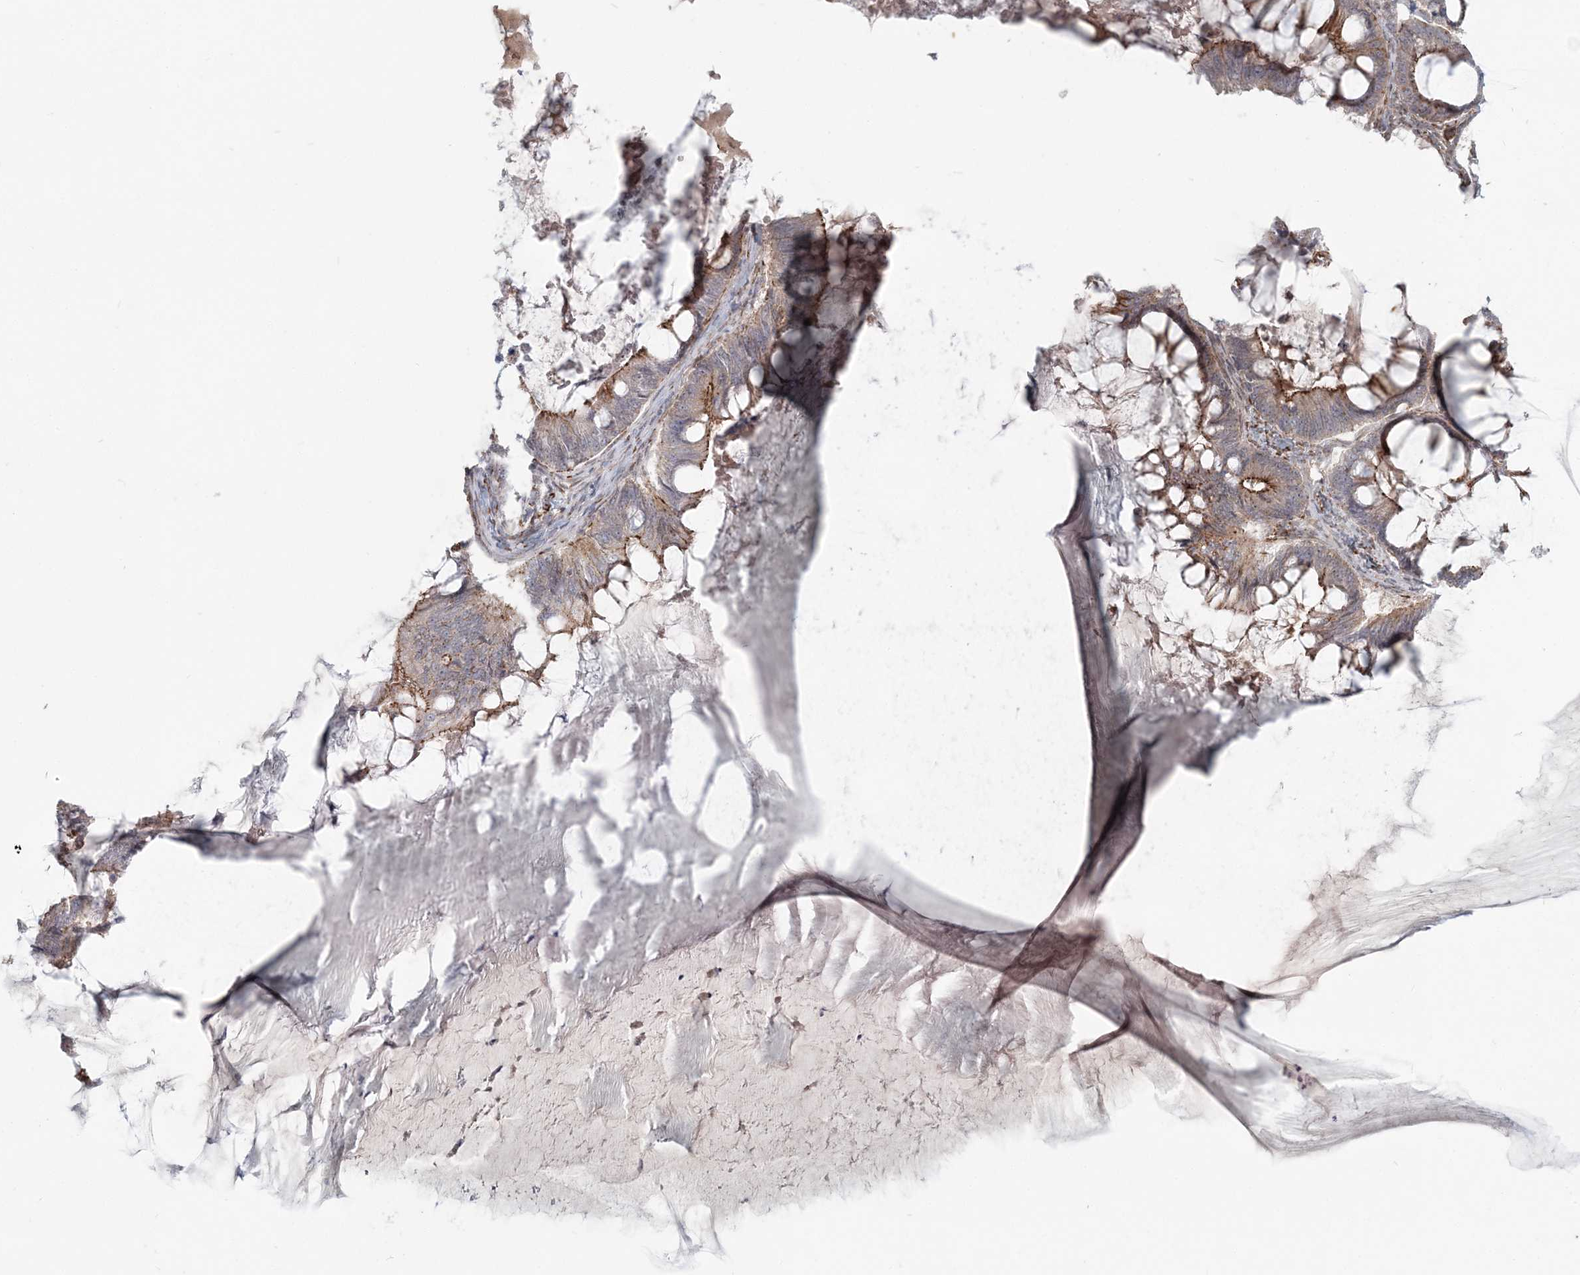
{"staining": {"intensity": "moderate", "quantity": ">75%", "location": "cytoplasmic/membranous"}, "tissue": "ovarian cancer", "cell_type": "Tumor cells", "image_type": "cancer", "snomed": [{"axis": "morphology", "description": "Cystadenocarcinoma, mucinous, NOS"}, {"axis": "topography", "description": "Ovary"}], "caption": "High-power microscopy captured an immunohistochemistry (IHC) photomicrograph of mucinous cystadenocarcinoma (ovarian), revealing moderate cytoplasmic/membranous expression in approximately >75% of tumor cells.", "gene": "SH3PXD2A", "patient": {"sex": "female", "age": 61}}